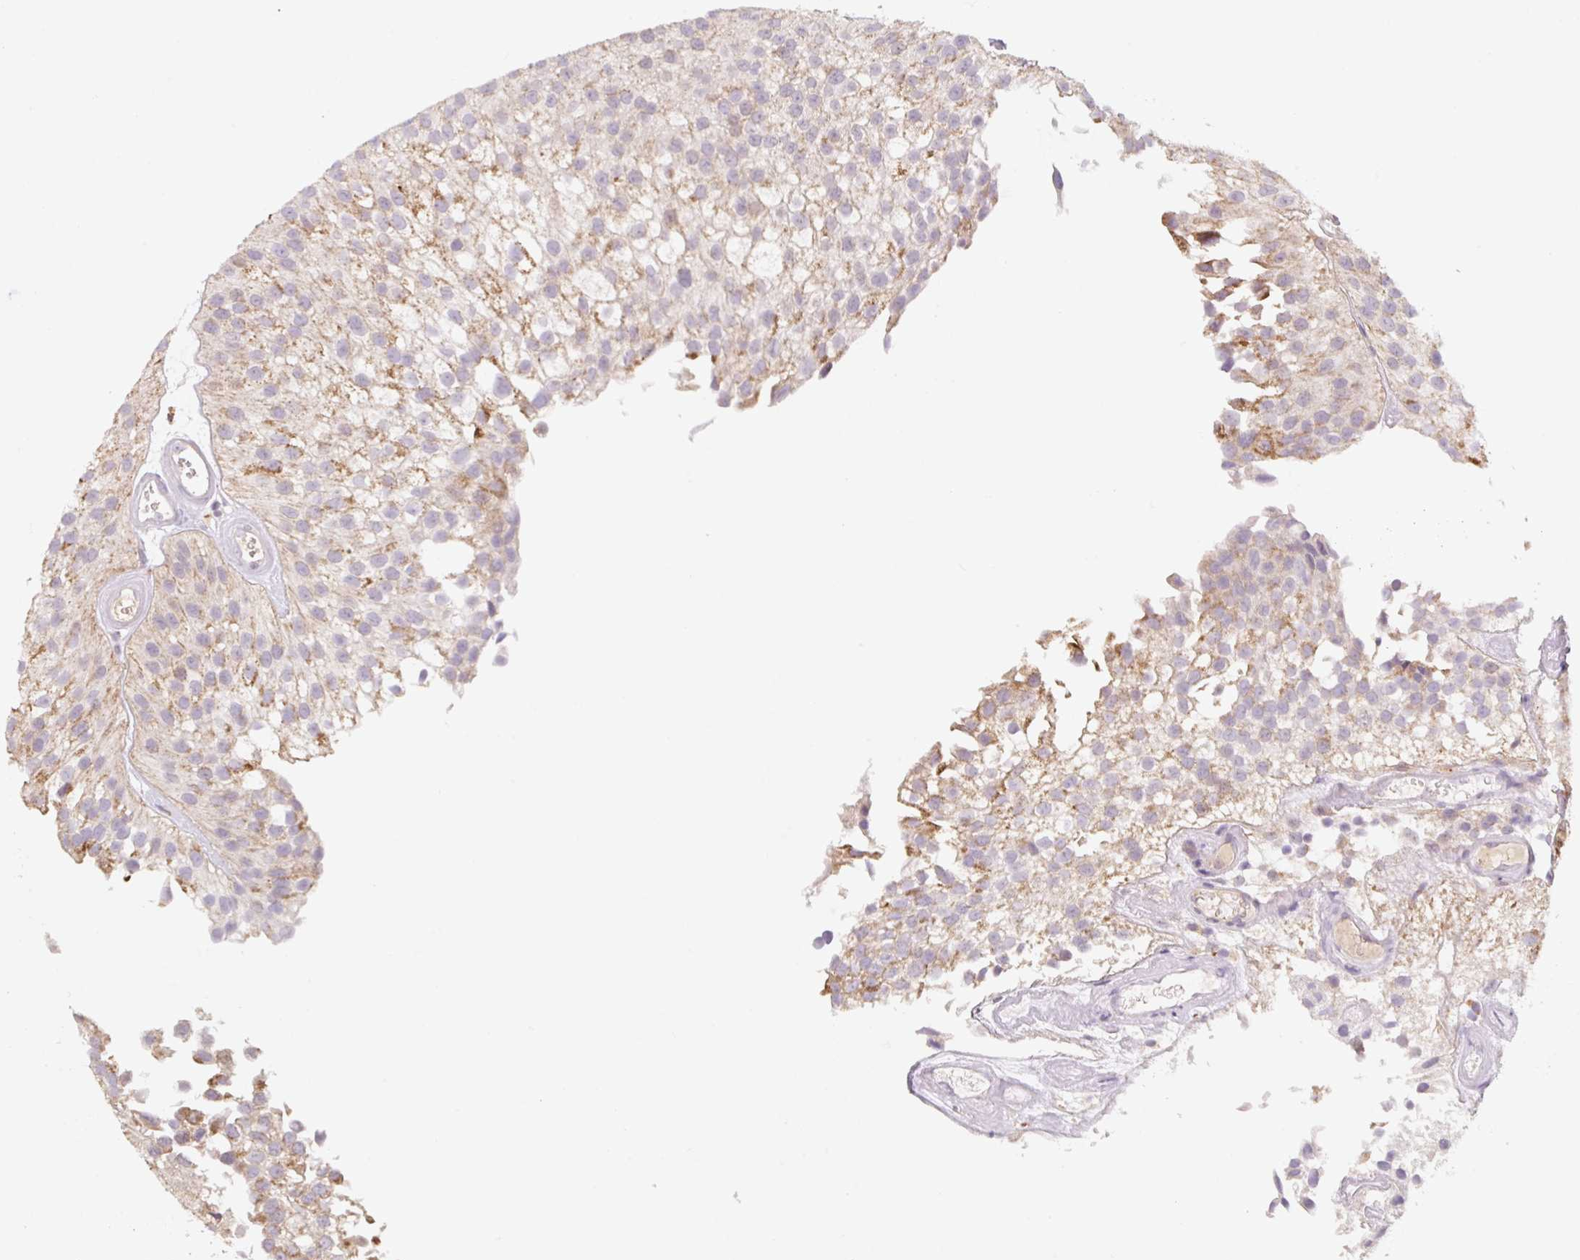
{"staining": {"intensity": "moderate", "quantity": "<25%", "location": "cytoplasmic/membranous,nuclear"}, "tissue": "urothelial cancer", "cell_type": "Tumor cells", "image_type": "cancer", "snomed": [{"axis": "morphology", "description": "Urothelial carcinoma, NOS"}, {"axis": "topography", "description": "Urinary bladder"}], "caption": "The photomicrograph exhibits staining of urothelial cancer, revealing moderate cytoplasmic/membranous and nuclear protein expression (brown color) within tumor cells.", "gene": "MIA2", "patient": {"sex": "male", "age": 87}}